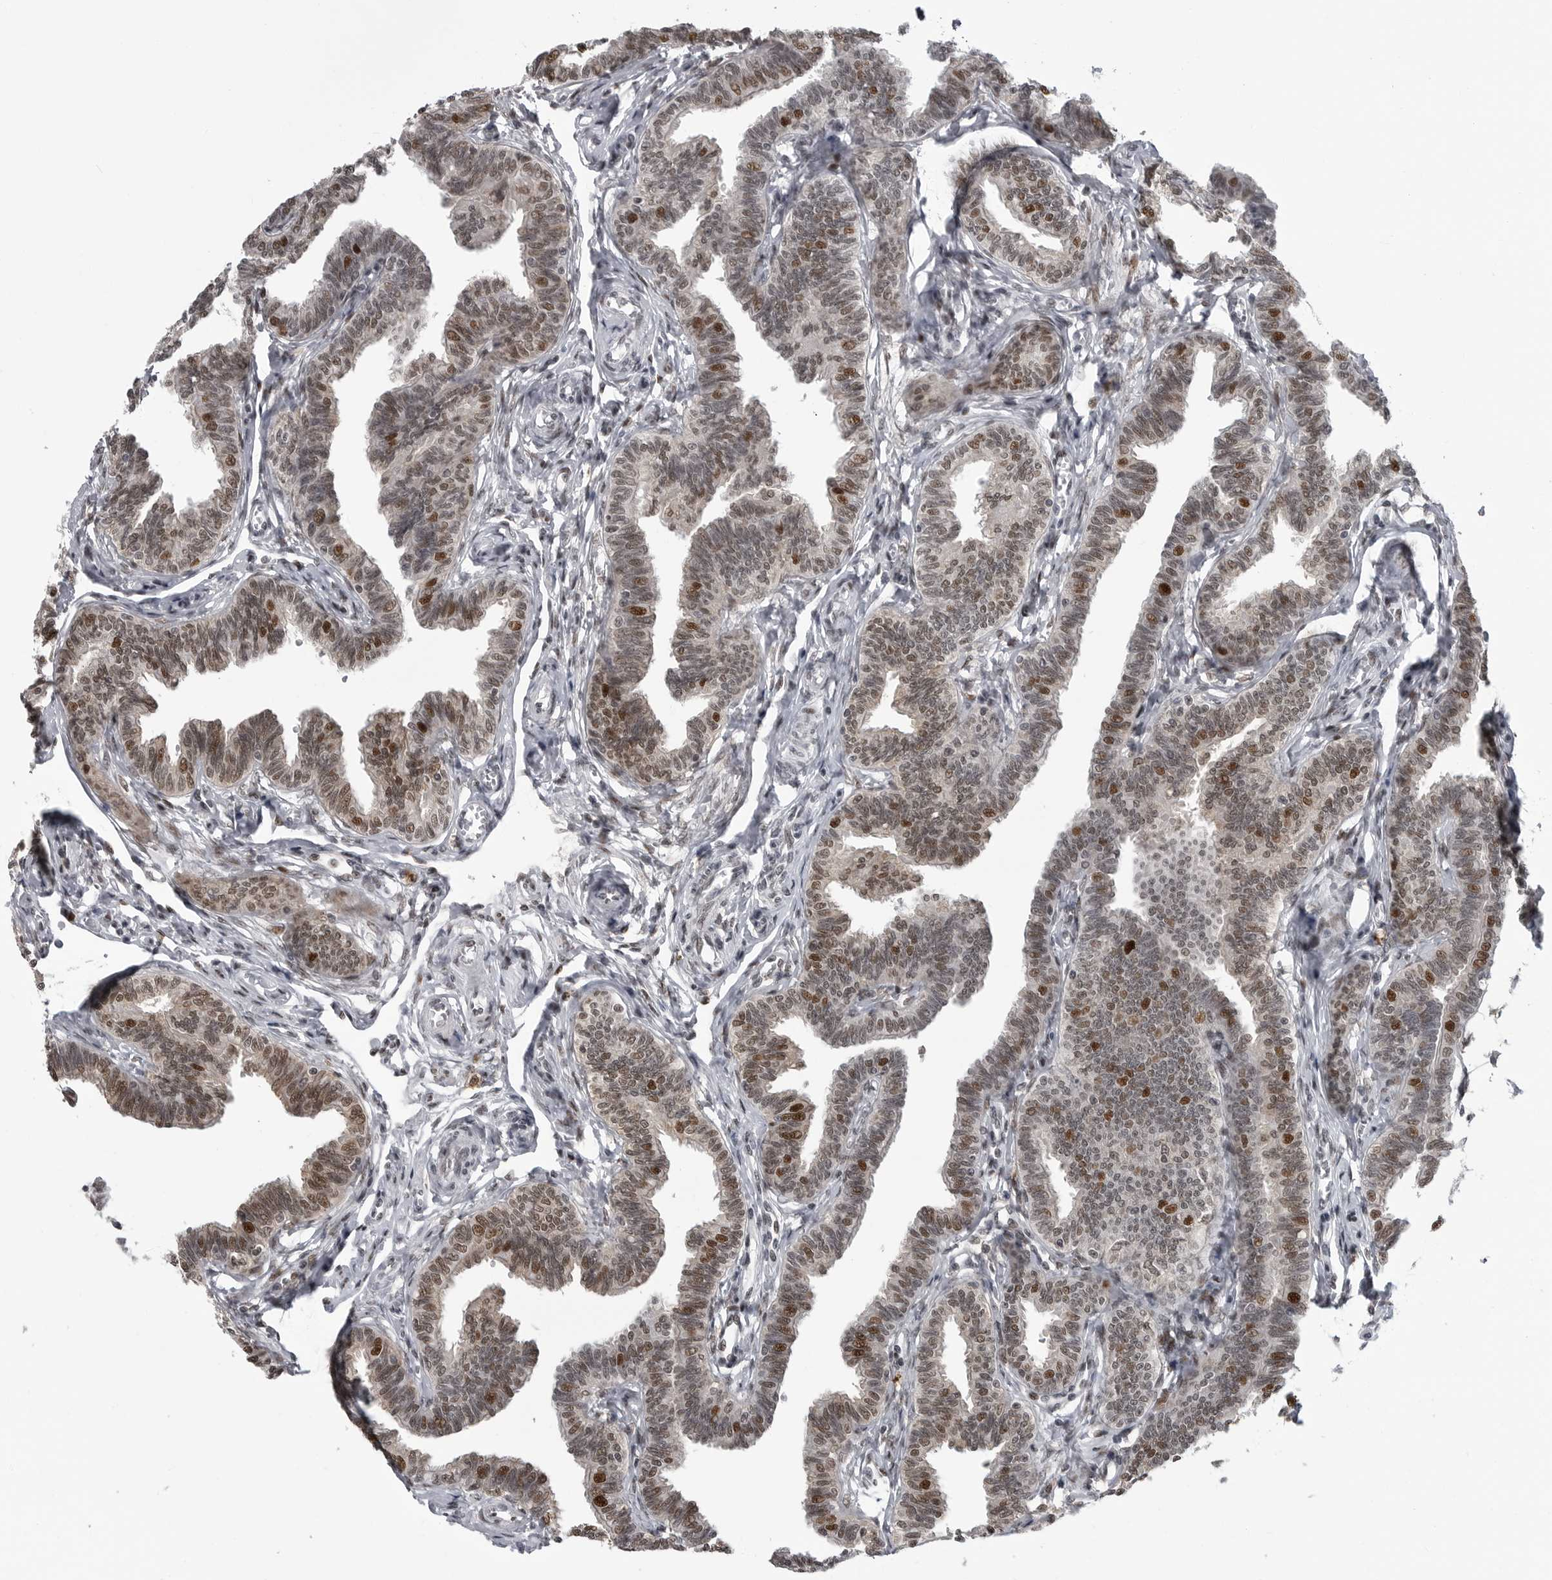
{"staining": {"intensity": "strong", "quantity": ">75%", "location": "nuclear"}, "tissue": "fallopian tube", "cell_type": "Glandular cells", "image_type": "normal", "snomed": [{"axis": "morphology", "description": "Normal tissue, NOS"}, {"axis": "topography", "description": "Fallopian tube"}, {"axis": "topography", "description": "Ovary"}], "caption": "IHC photomicrograph of normal fallopian tube: human fallopian tube stained using IHC displays high levels of strong protein expression localized specifically in the nuclear of glandular cells, appearing as a nuclear brown color.", "gene": "C8orf58", "patient": {"sex": "female", "age": 23}}